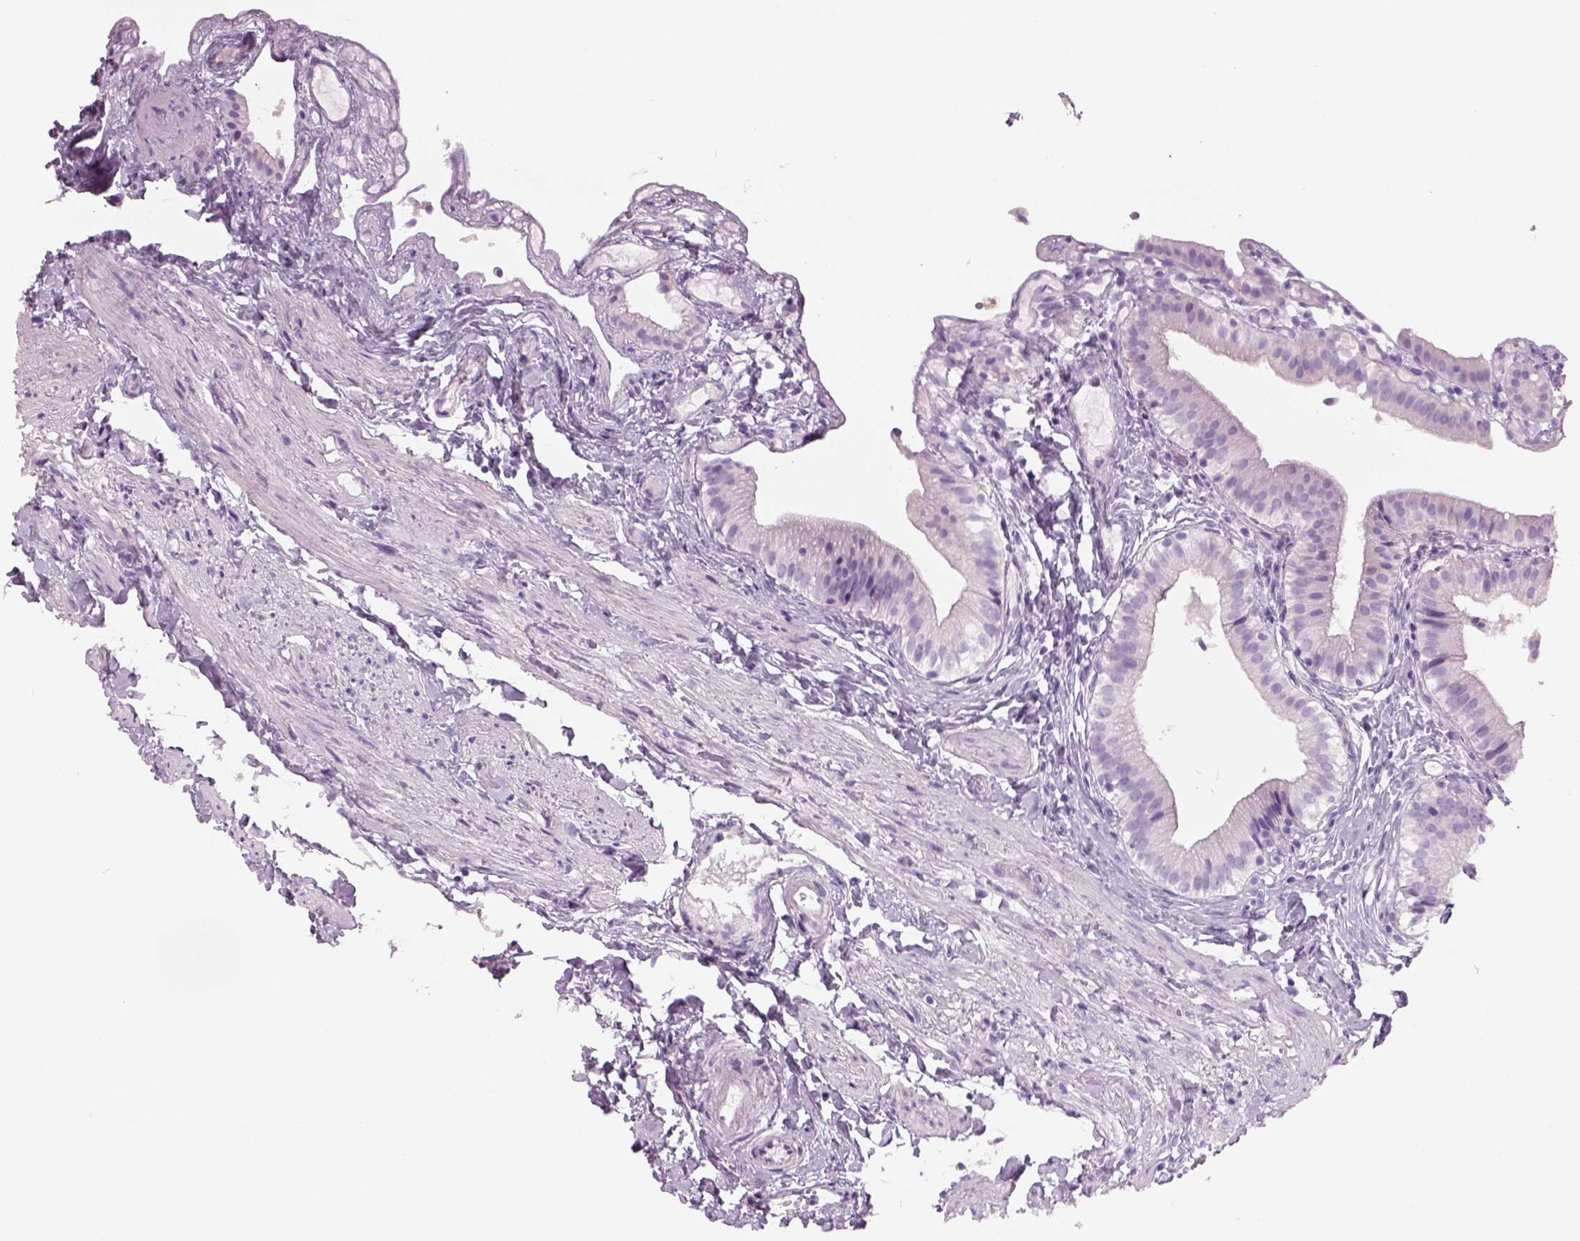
{"staining": {"intensity": "negative", "quantity": "none", "location": "none"}, "tissue": "gallbladder", "cell_type": "Glandular cells", "image_type": "normal", "snomed": [{"axis": "morphology", "description": "Normal tissue, NOS"}, {"axis": "topography", "description": "Gallbladder"}], "caption": "Immunohistochemistry micrograph of unremarkable gallbladder: gallbladder stained with DAB shows no significant protein expression in glandular cells.", "gene": "RHO", "patient": {"sex": "female", "age": 47}}